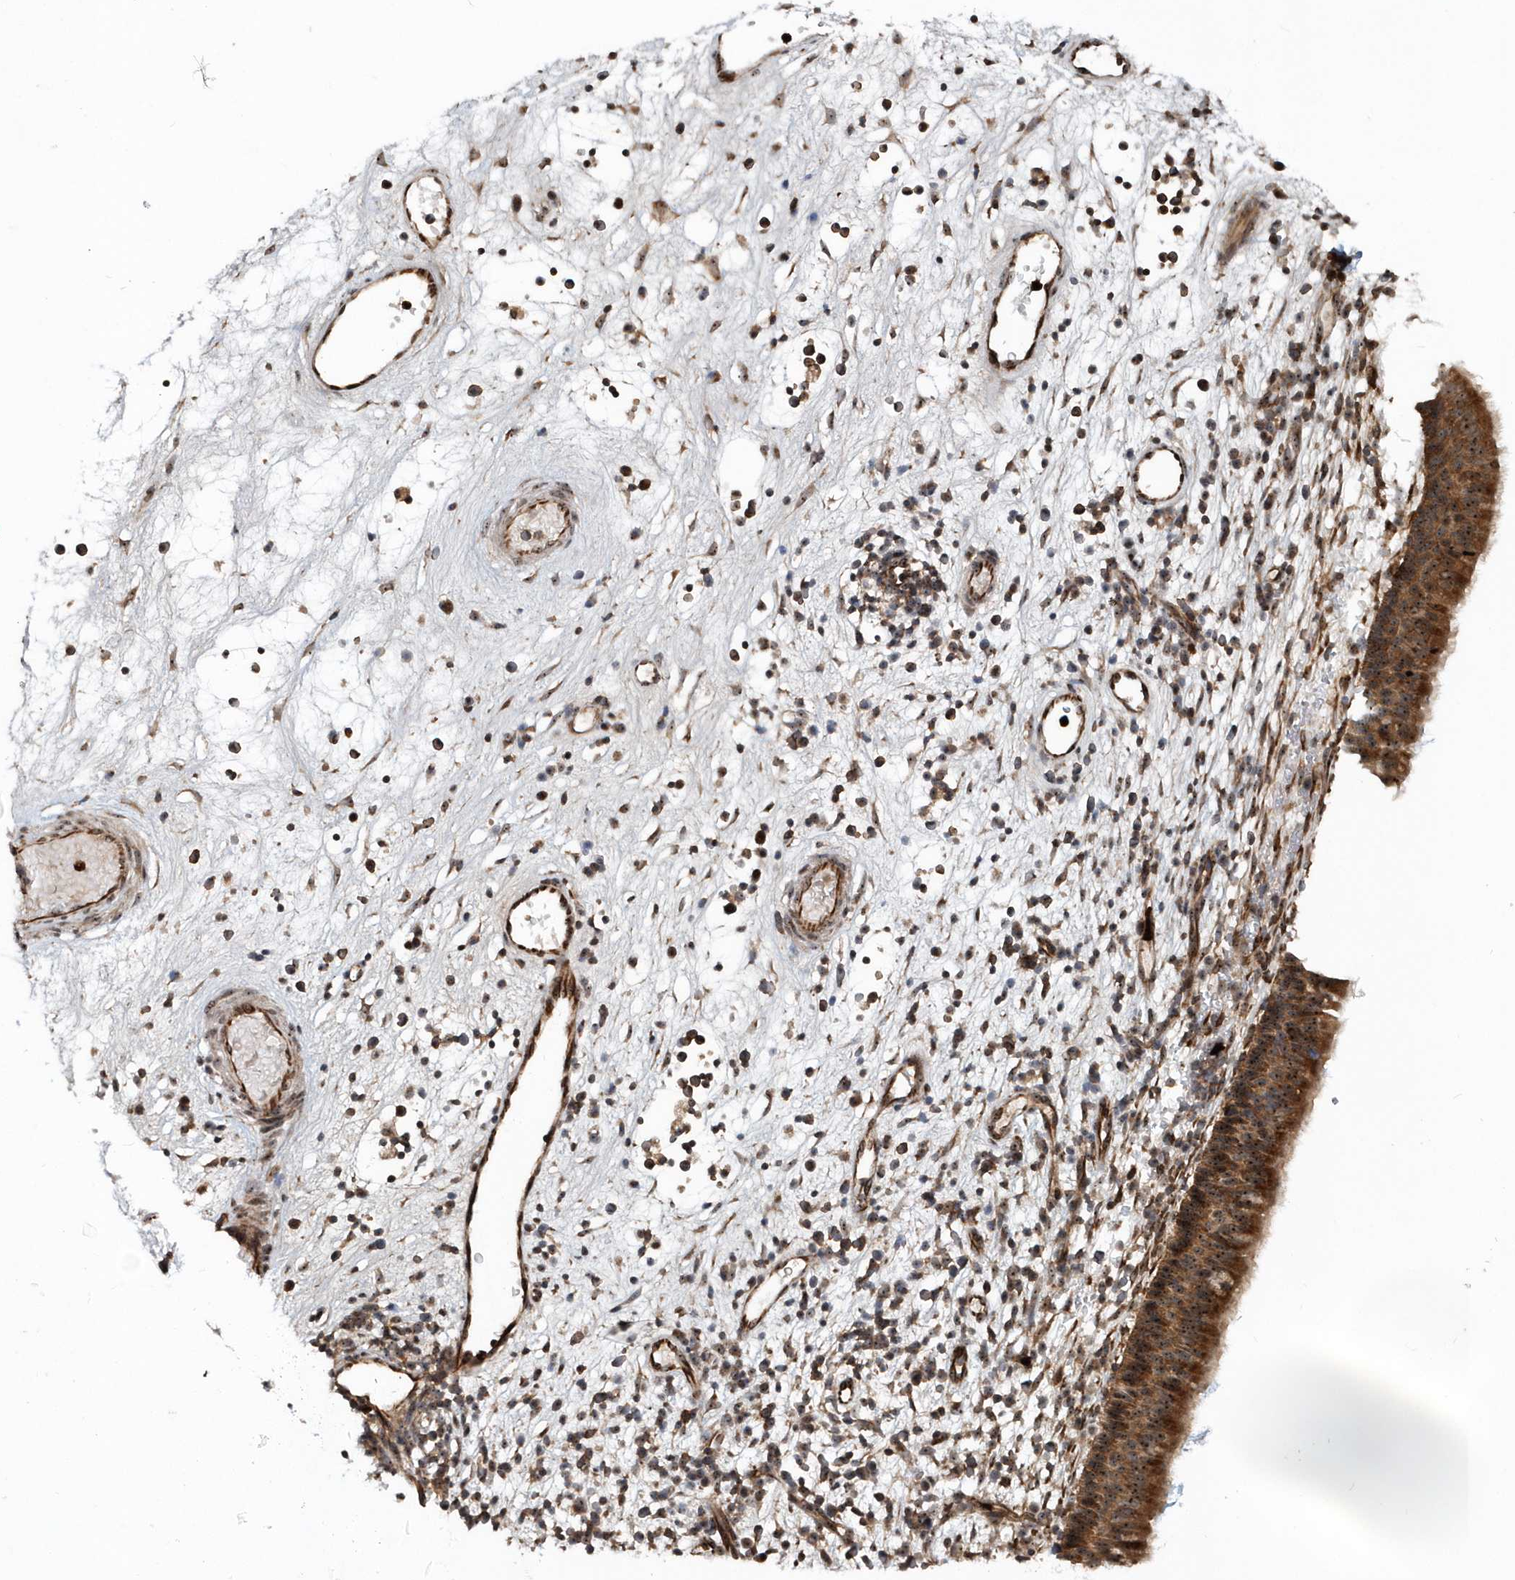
{"staining": {"intensity": "strong", "quantity": ">75%", "location": "cytoplasmic/membranous,nuclear"}, "tissue": "nasopharynx", "cell_type": "Respiratory epithelial cells", "image_type": "normal", "snomed": [{"axis": "morphology", "description": "Normal tissue, NOS"}, {"axis": "morphology", "description": "Inflammation, NOS"}, {"axis": "morphology", "description": "Malignant melanoma, Metastatic site"}, {"axis": "topography", "description": "Nasopharynx"}], "caption": "This micrograph exhibits unremarkable nasopharynx stained with IHC to label a protein in brown. The cytoplasmic/membranous,nuclear of respiratory epithelial cells show strong positivity for the protein. Nuclei are counter-stained blue.", "gene": "SOWAHB", "patient": {"sex": "male", "age": 70}}